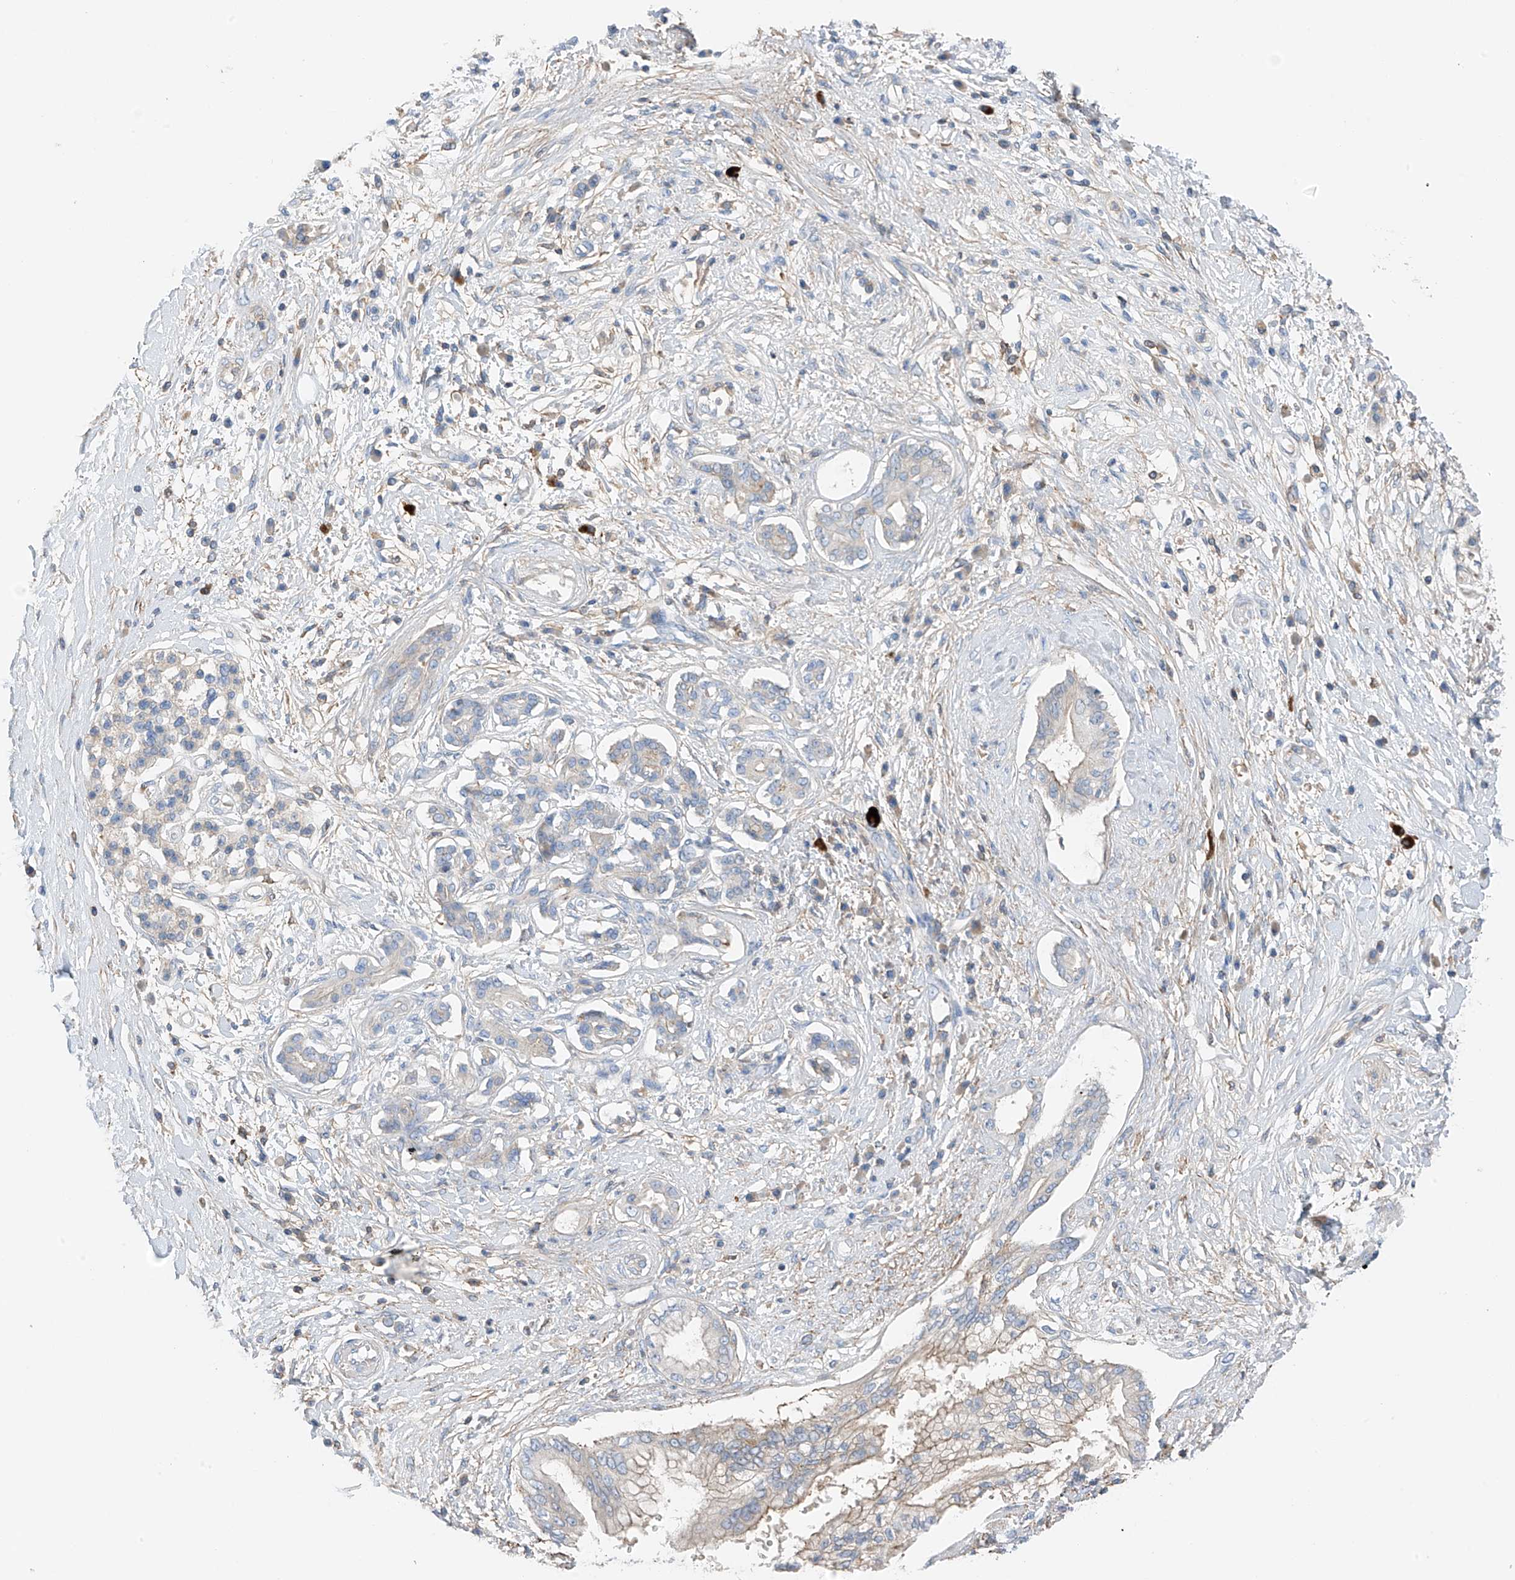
{"staining": {"intensity": "weak", "quantity": "<25%", "location": "cytoplasmic/membranous"}, "tissue": "pancreatic cancer", "cell_type": "Tumor cells", "image_type": "cancer", "snomed": [{"axis": "morphology", "description": "Adenocarcinoma, NOS"}, {"axis": "topography", "description": "Pancreas"}], "caption": "Immunohistochemical staining of human adenocarcinoma (pancreatic) reveals no significant expression in tumor cells. (DAB immunohistochemistry (IHC) visualized using brightfield microscopy, high magnification).", "gene": "NALCN", "patient": {"sex": "female", "age": 56}}